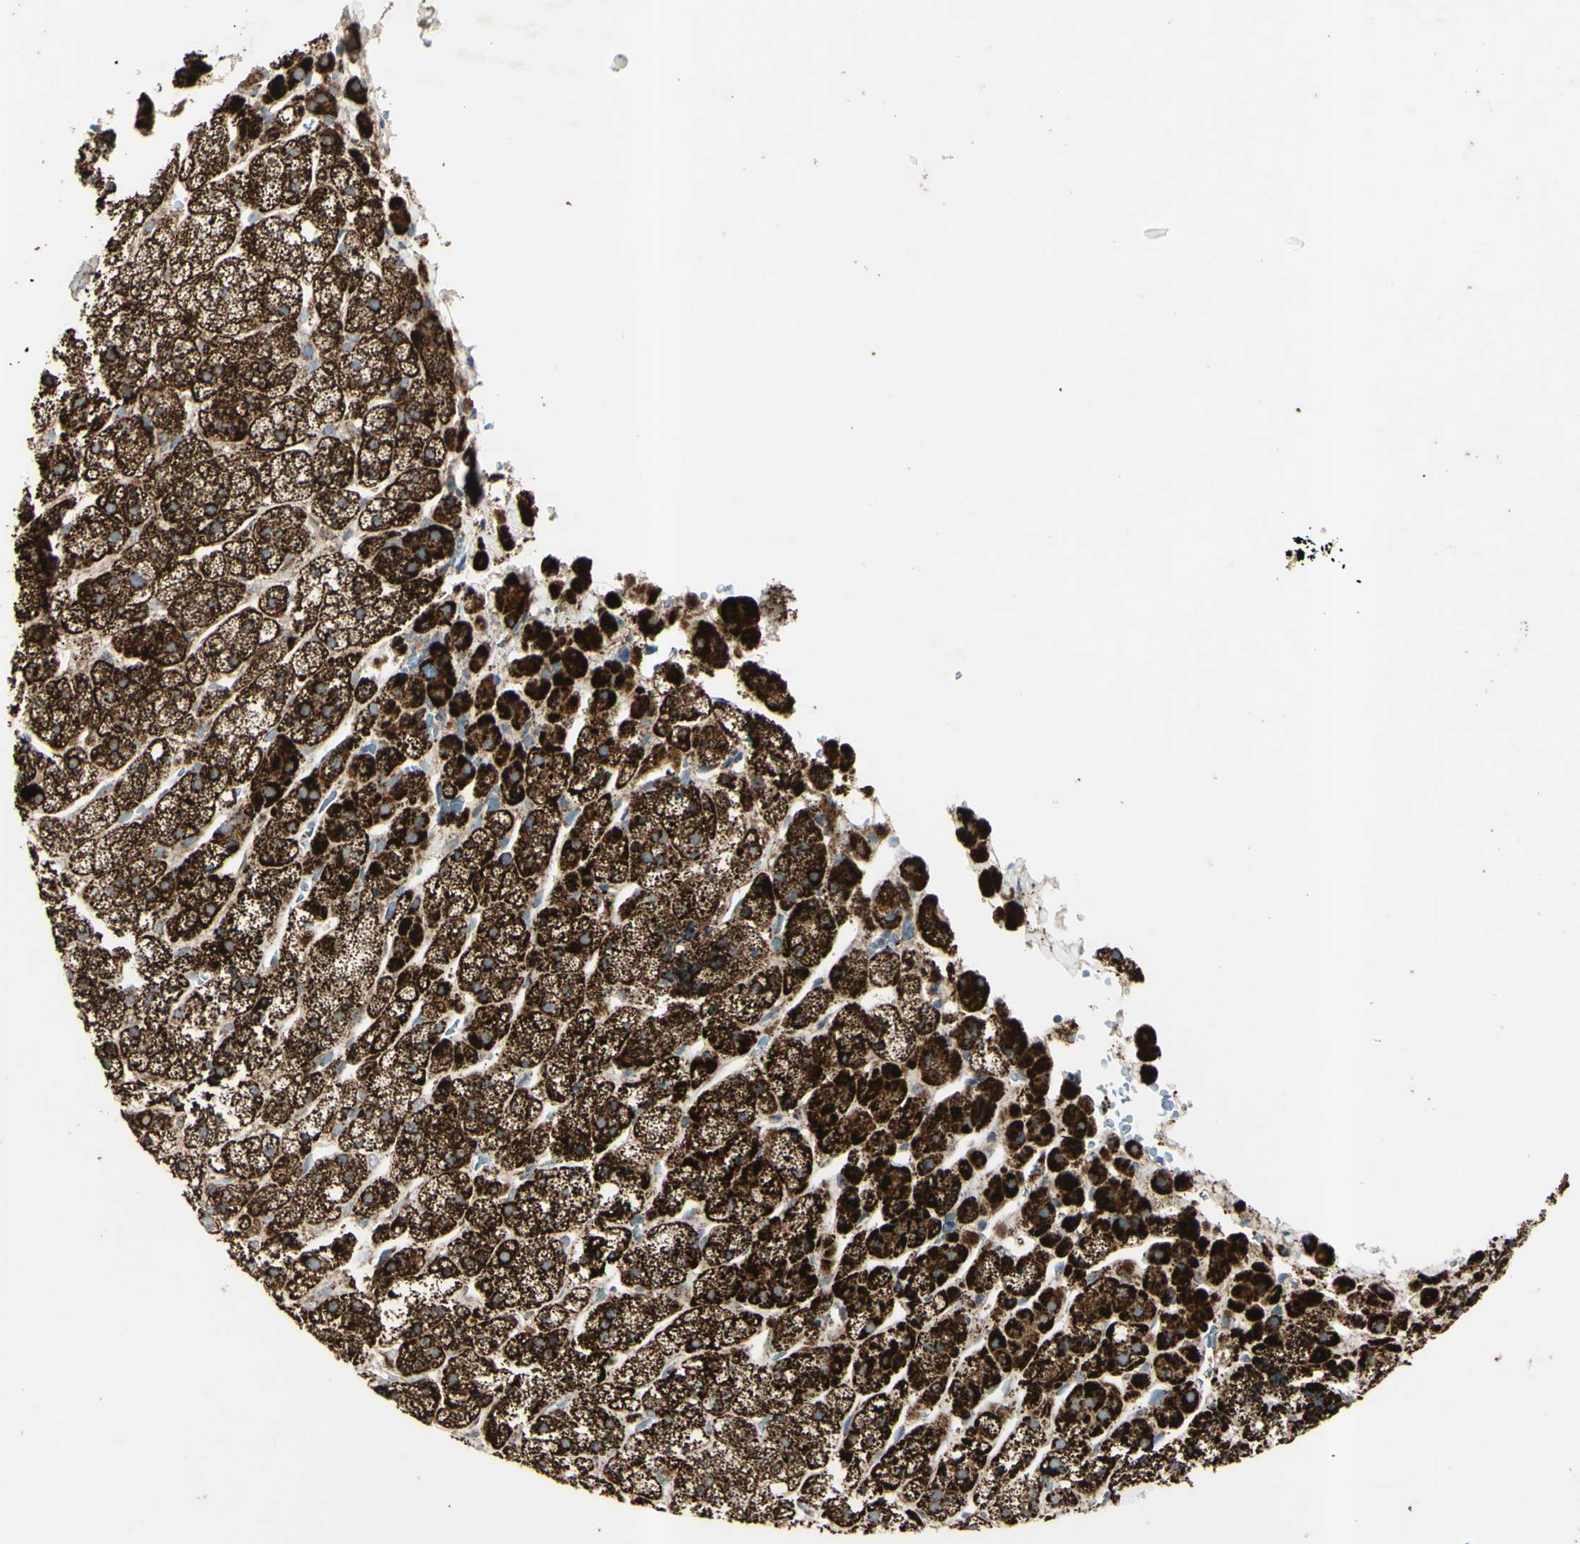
{"staining": {"intensity": "strong", "quantity": ">75%", "location": "cytoplasmic/membranous"}, "tissue": "adrenal gland", "cell_type": "Glandular cells", "image_type": "normal", "snomed": [{"axis": "morphology", "description": "Normal tissue, NOS"}, {"axis": "topography", "description": "Adrenal gland"}], "caption": "The histopathology image demonstrates staining of benign adrenal gland, revealing strong cytoplasmic/membranous protein positivity (brown color) within glandular cells.", "gene": "RHOT1", "patient": {"sex": "male", "age": 56}}